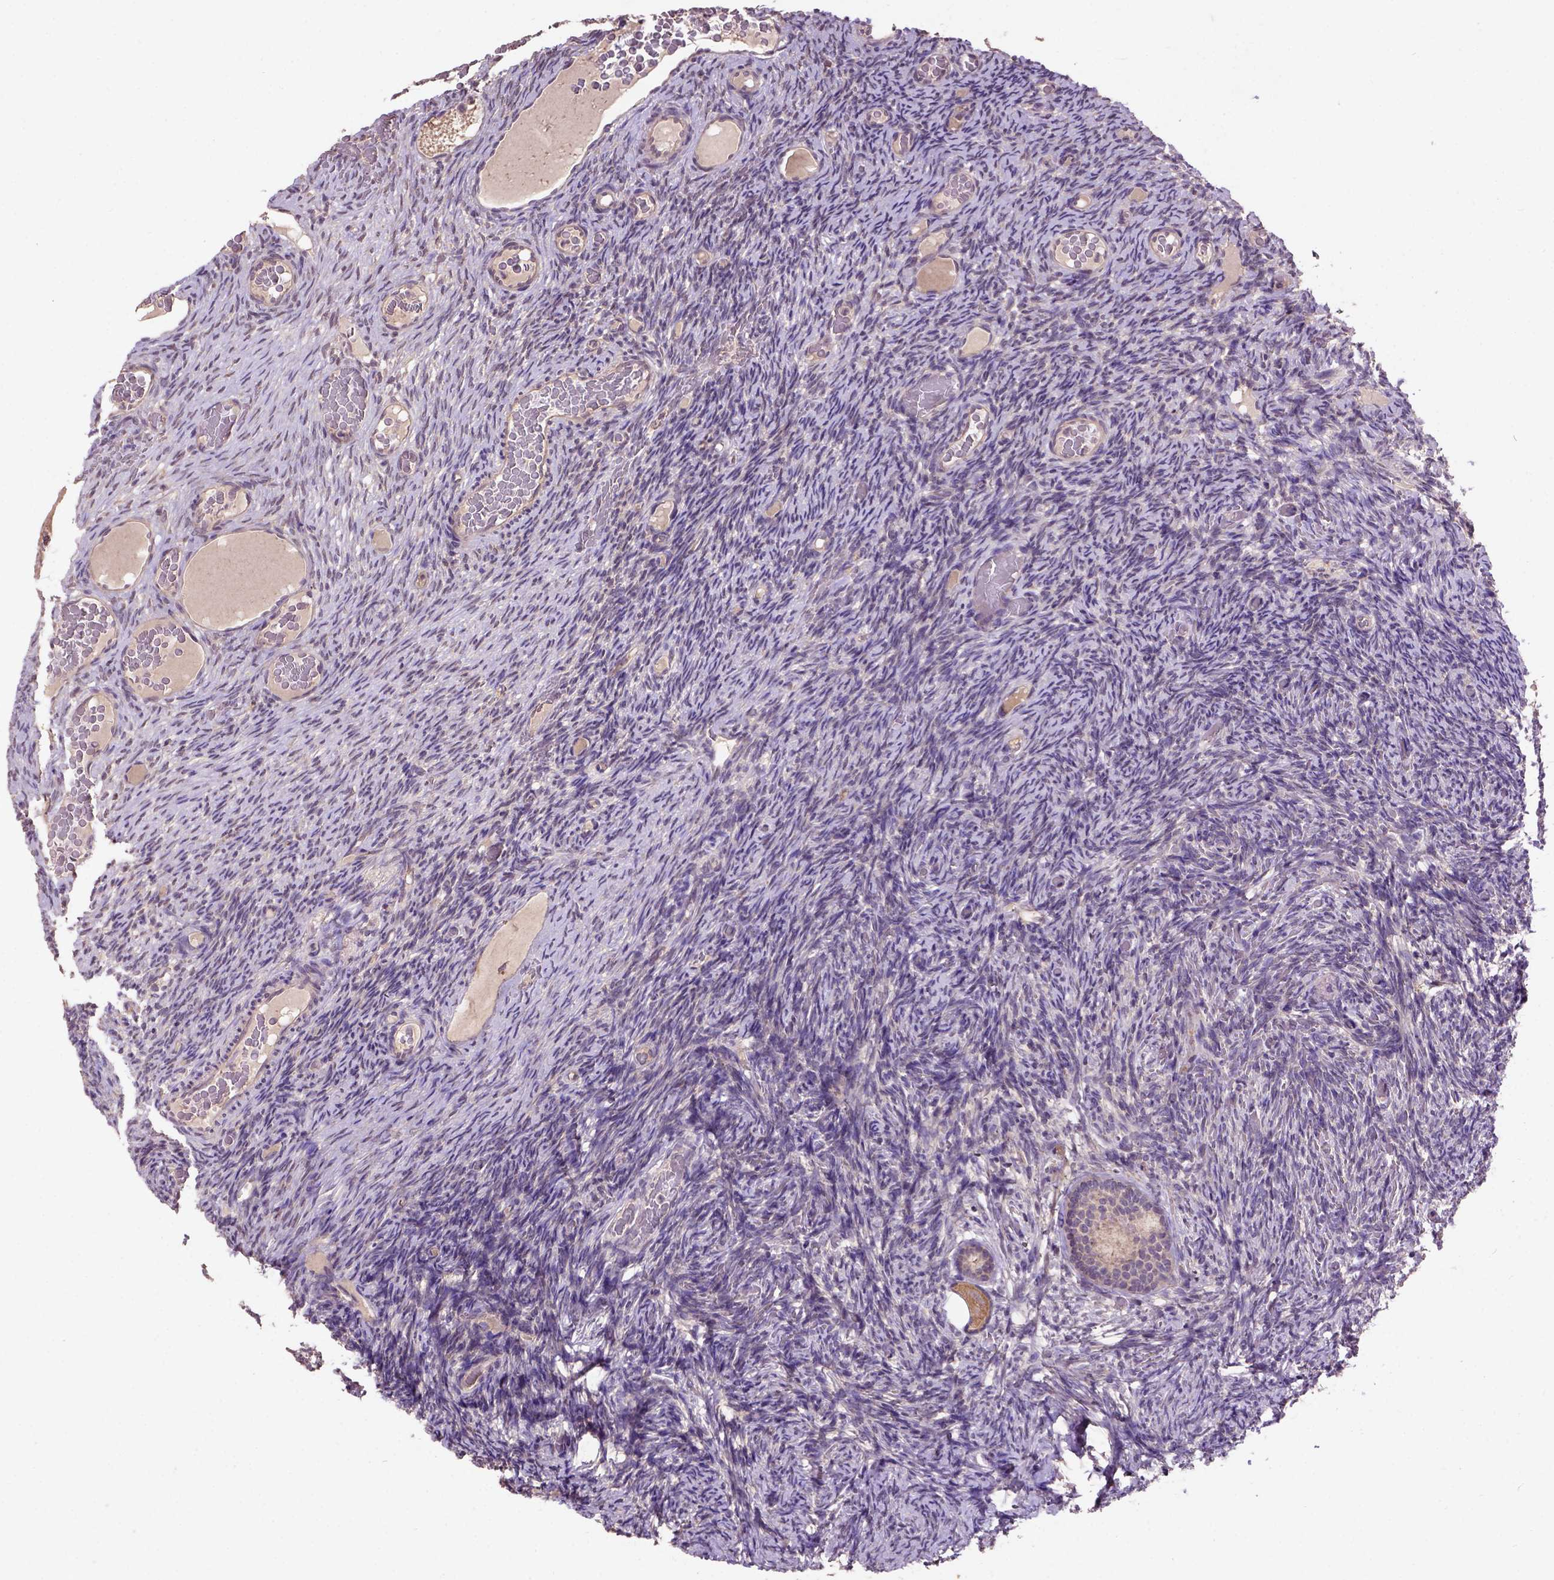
{"staining": {"intensity": "moderate", "quantity": ">75%", "location": "cytoplasmic/membranous"}, "tissue": "ovary", "cell_type": "Follicle cells", "image_type": "normal", "snomed": [{"axis": "morphology", "description": "Normal tissue, NOS"}, {"axis": "topography", "description": "Ovary"}], "caption": "Ovary stained with immunohistochemistry (IHC) shows moderate cytoplasmic/membranous staining in approximately >75% of follicle cells. The staining was performed using DAB, with brown indicating positive protein expression. Nuclei are stained blue with hematoxylin.", "gene": "KBTBD8", "patient": {"sex": "female", "age": 34}}